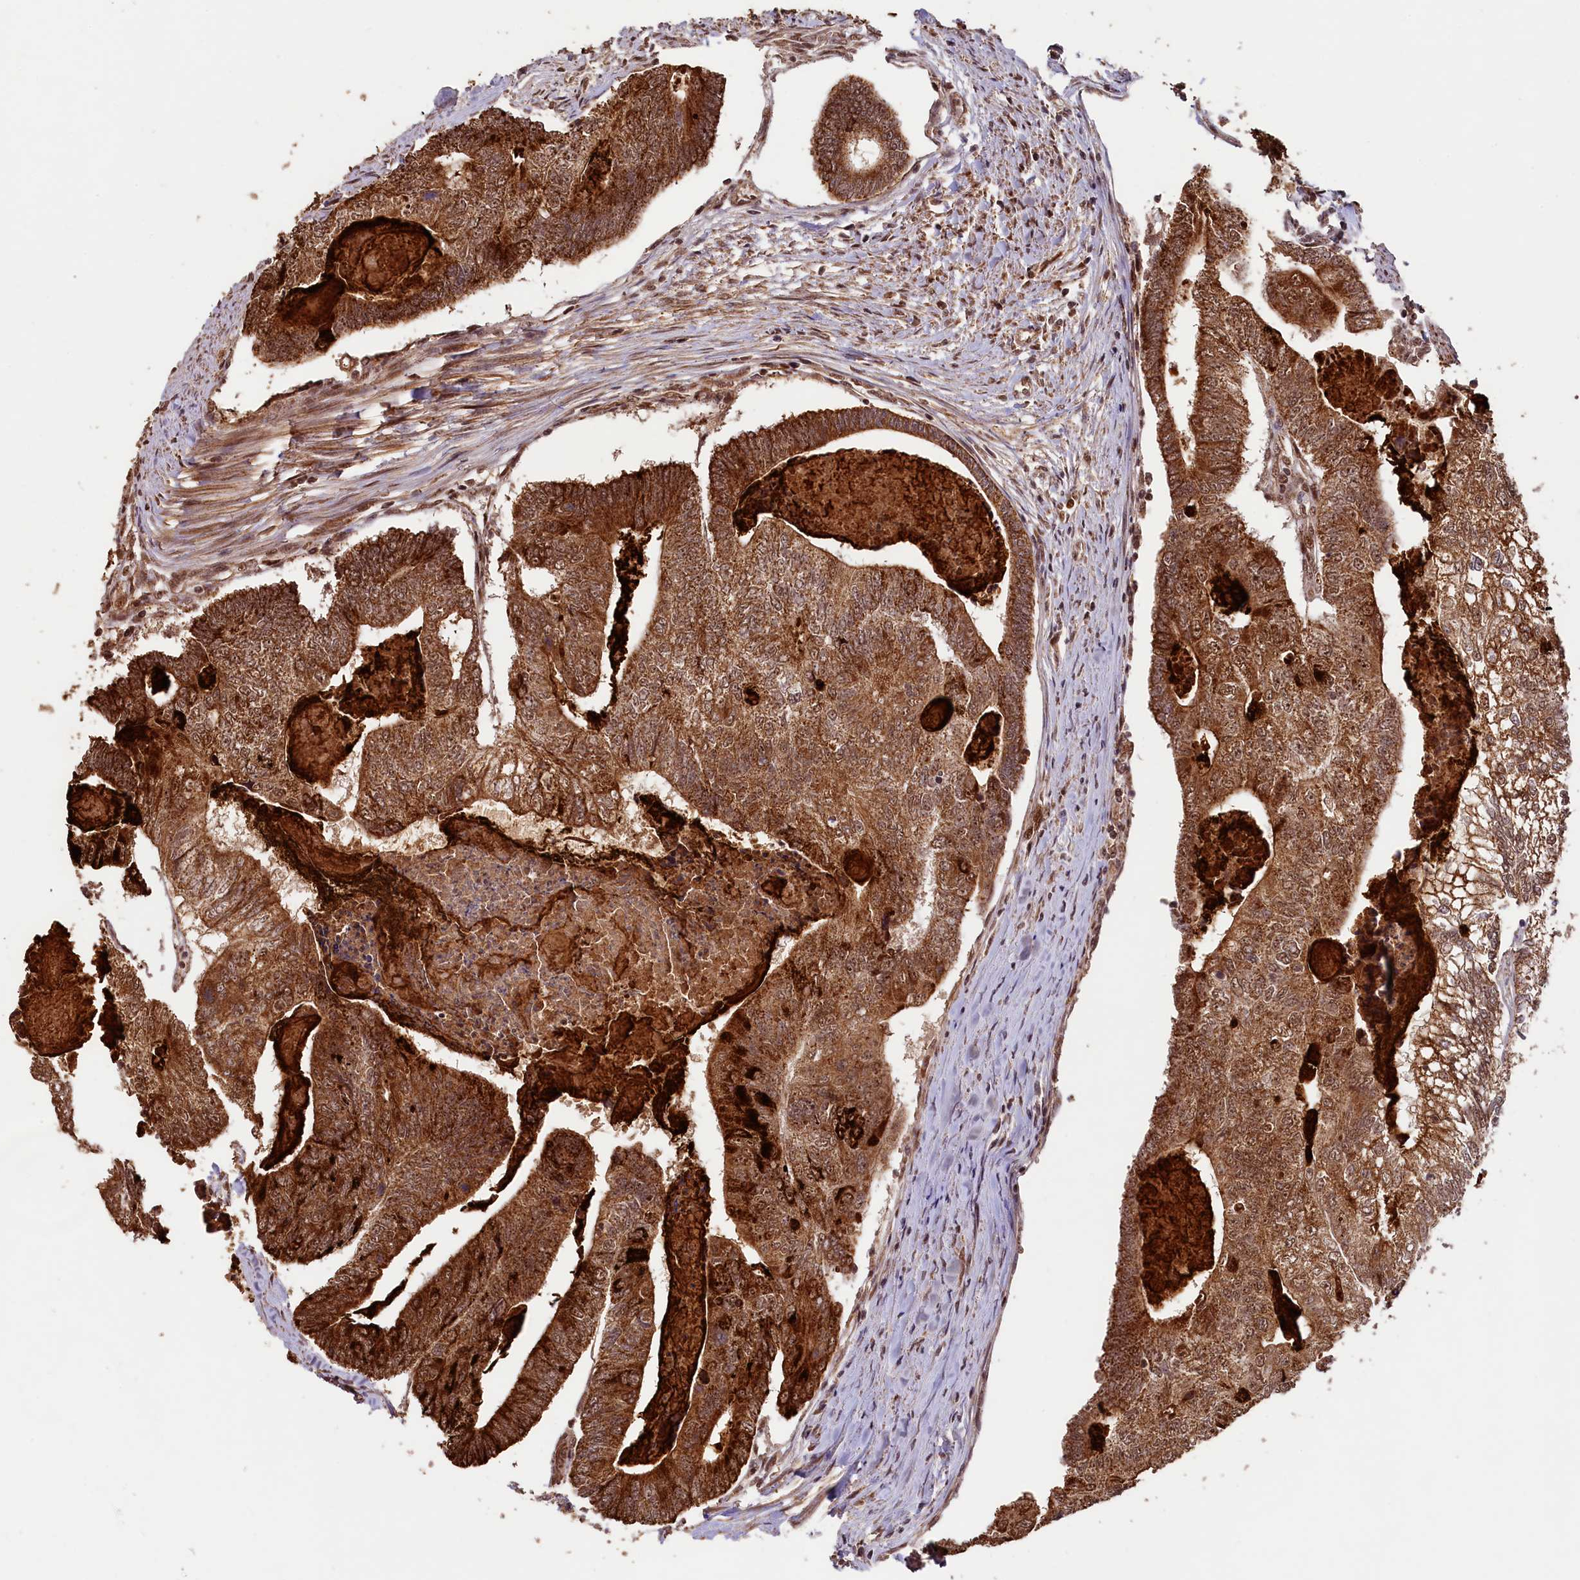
{"staining": {"intensity": "moderate", "quantity": ">75%", "location": "cytoplasmic/membranous,nuclear"}, "tissue": "colorectal cancer", "cell_type": "Tumor cells", "image_type": "cancer", "snomed": [{"axis": "morphology", "description": "Adenocarcinoma, NOS"}, {"axis": "topography", "description": "Colon"}], "caption": "Colorectal cancer stained with a brown dye exhibits moderate cytoplasmic/membranous and nuclear positive positivity in about >75% of tumor cells.", "gene": "SHPRH", "patient": {"sex": "female", "age": 67}}